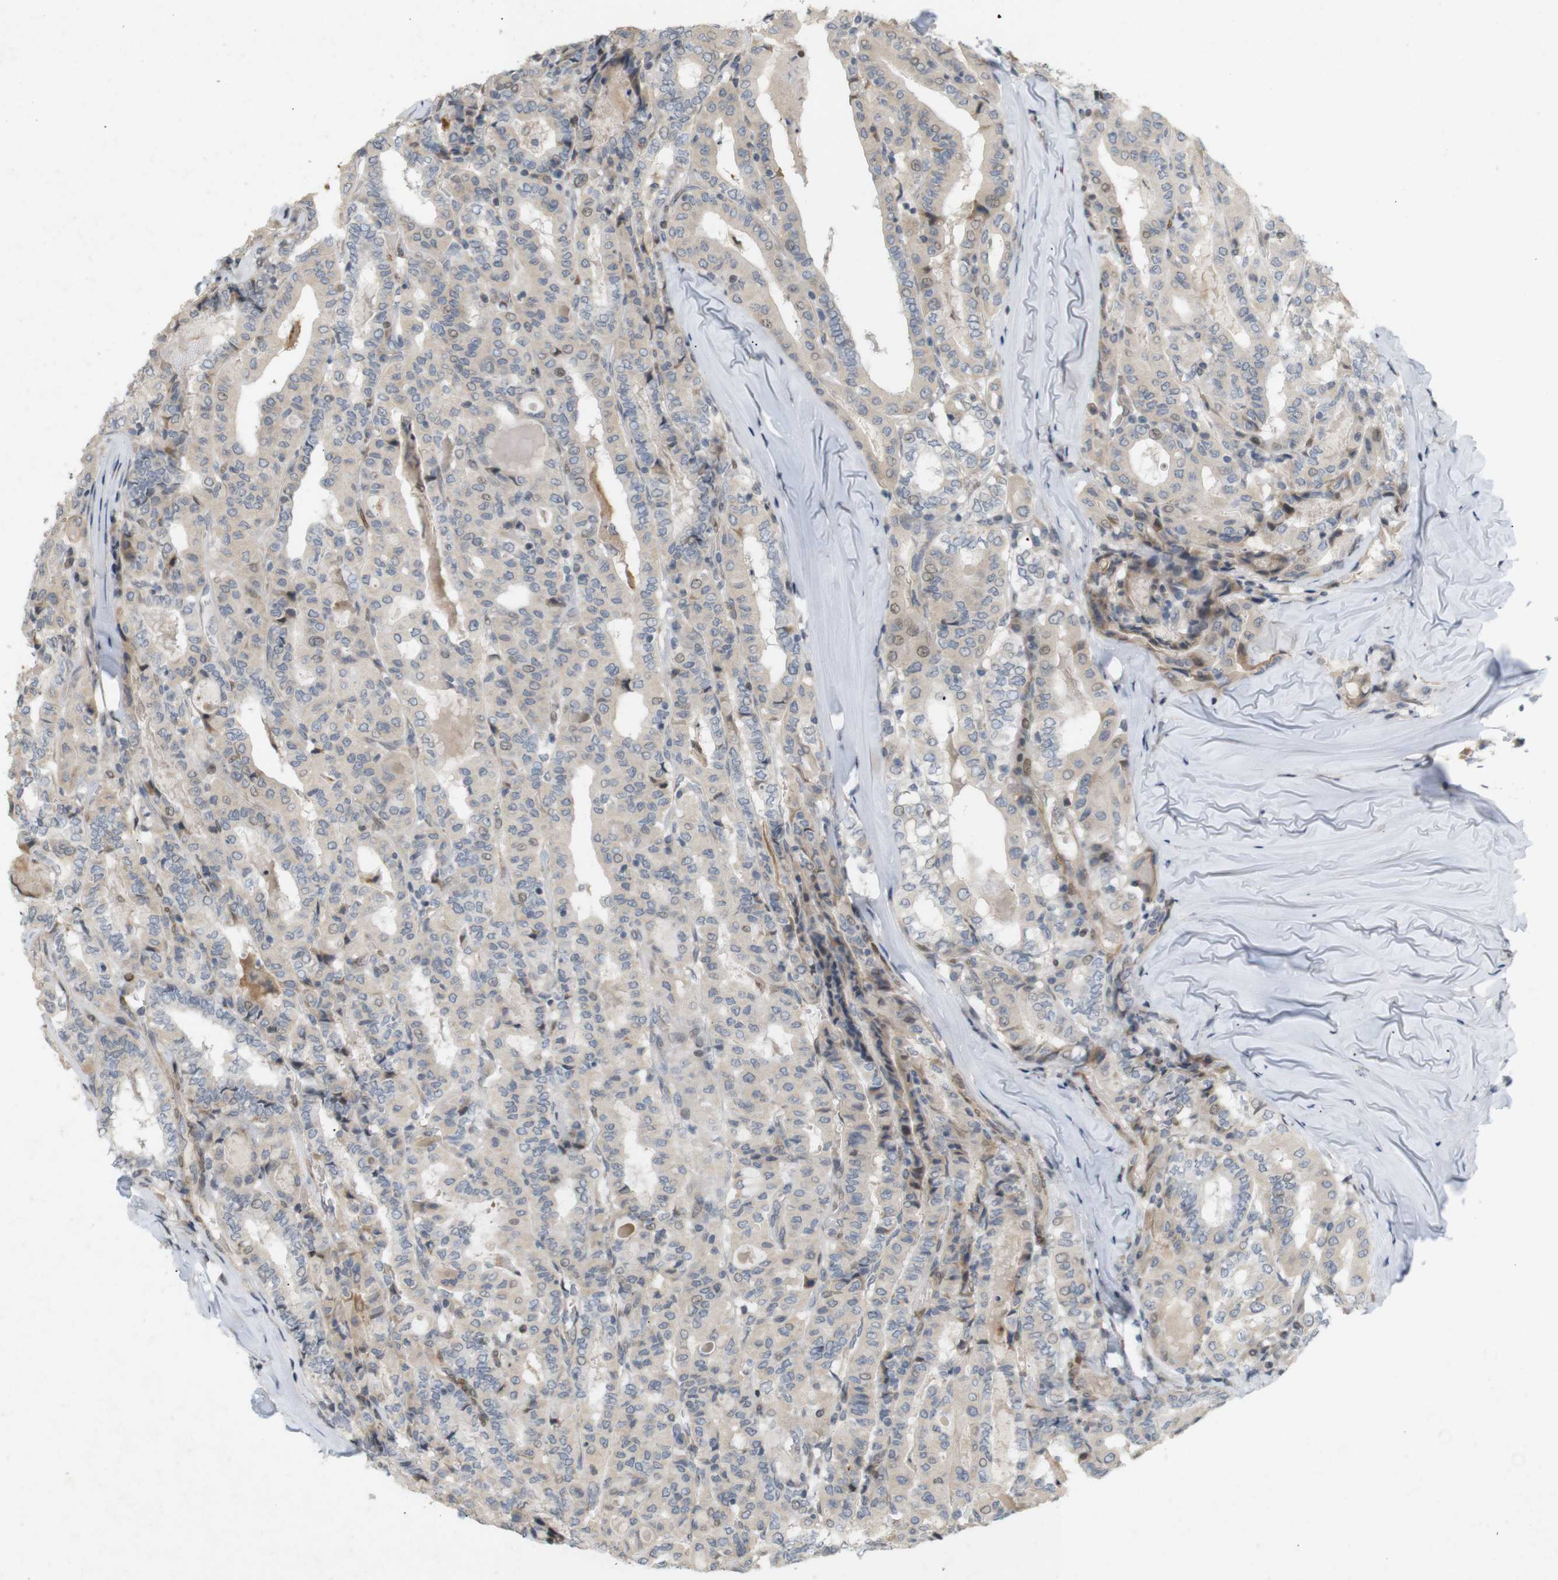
{"staining": {"intensity": "weak", "quantity": "25%-75%", "location": "cytoplasmic/membranous"}, "tissue": "thyroid cancer", "cell_type": "Tumor cells", "image_type": "cancer", "snomed": [{"axis": "morphology", "description": "Papillary adenocarcinoma, NOS"}, {"axis": "topography", "description": "Thyroid gland"}], "caption": "This image demonstrates papillary adenocarcinoma (thyroid) stained with immunohistochemistry (IHC) to label a protein in brown. The cytoplasmic/membranous of tumor cells show weak positivity for the protein. Nuclei are counter-stained blue.", "gene": "PPP1R14A", "patient": {"sex": "female", "age": 42}}